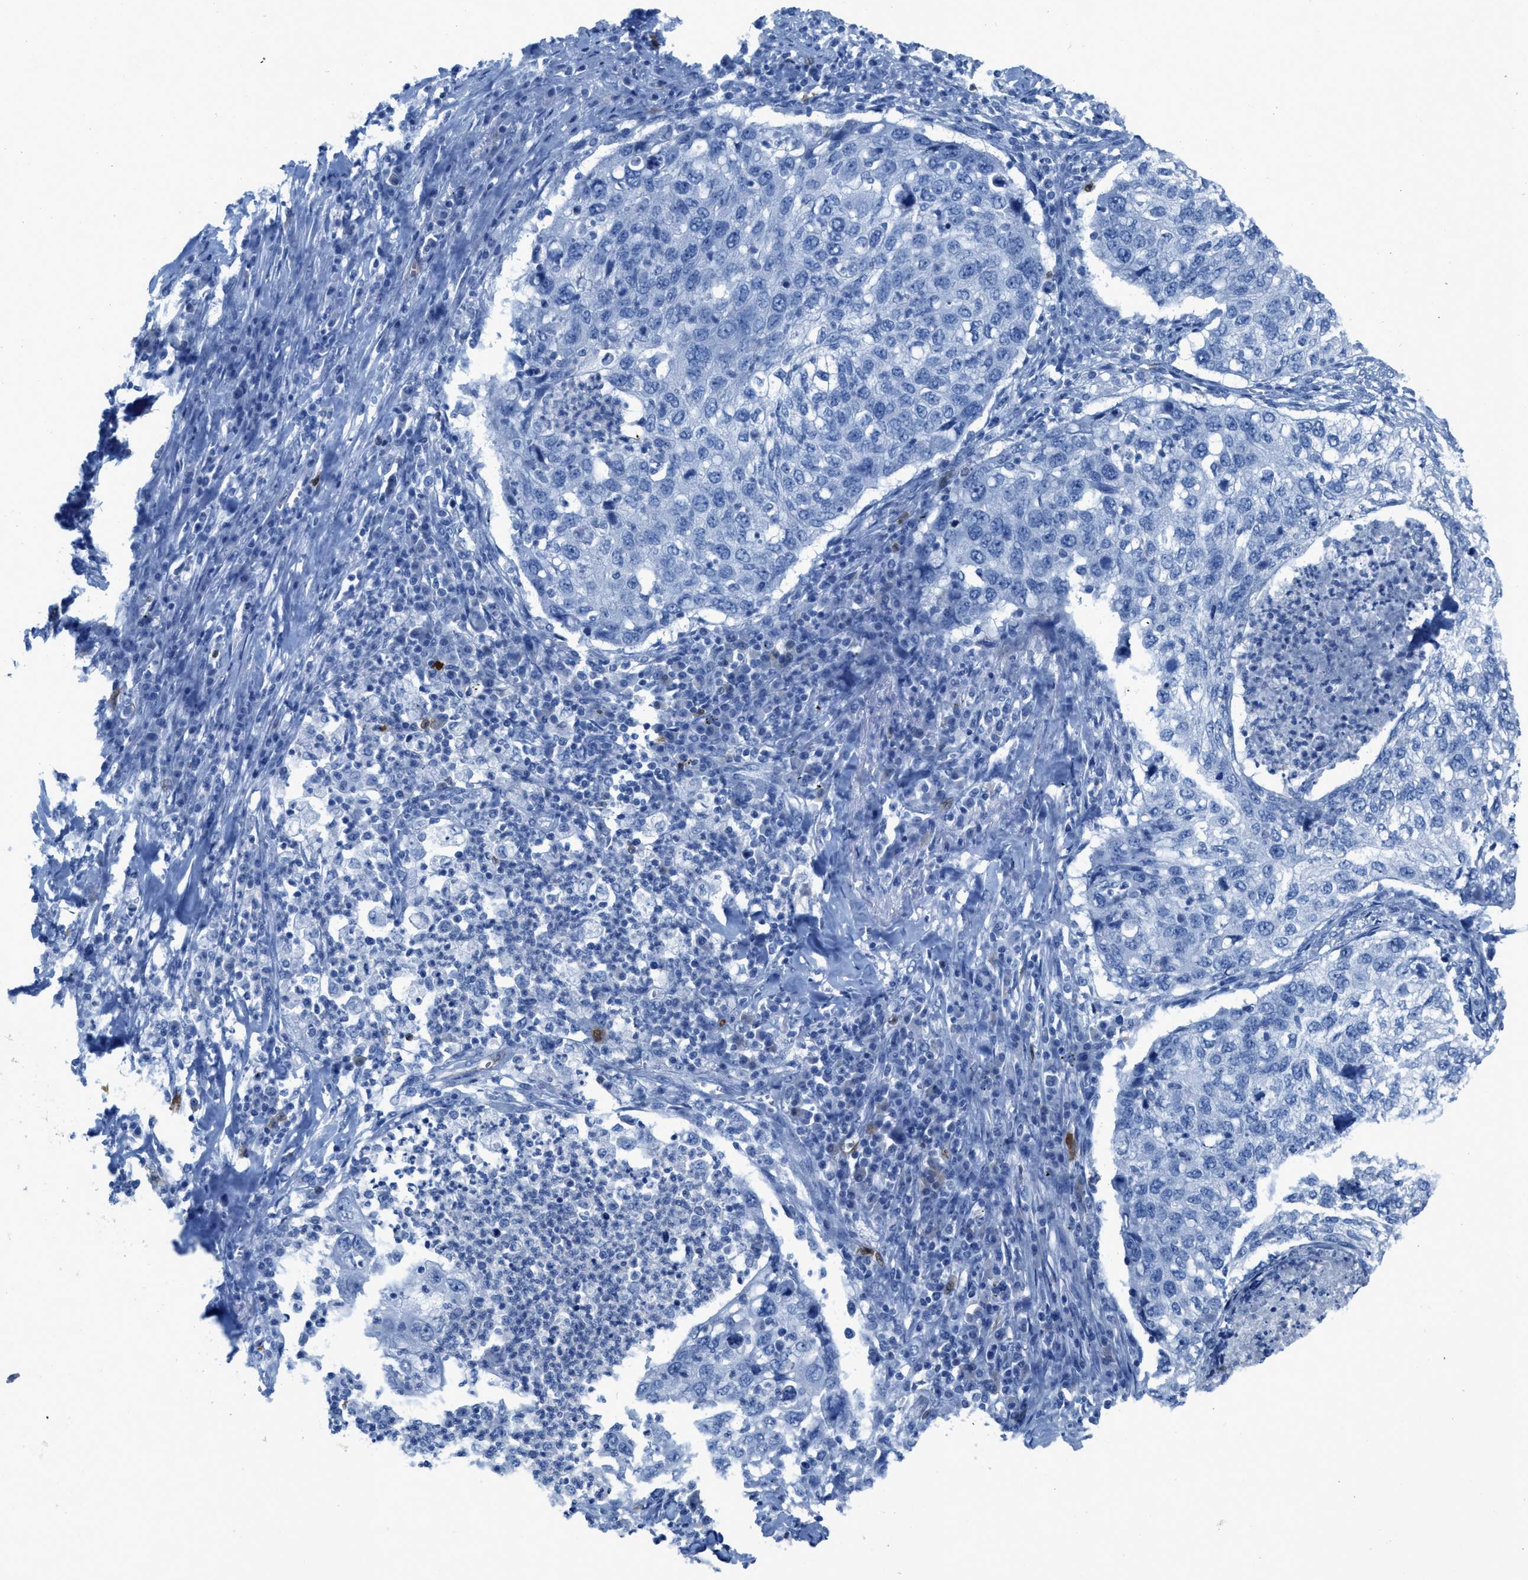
{"staining": {"intensity": "negative", "quantity": "none", "location": "none"}, "tissue": "lung cancer", "cell_type": "Tumor cells", "image_type": "cancer", "snomed": [{"axis": "morphology", "description": "Squamous cell carcinoma, NOS"}, {"axis": "topography", "description": "Lung"}], "caption": "Immunohistochemistry of squamous cell carcinoma (lung) displays no expression in tumor cells.", "gene": "CDKN2A", "patient": {"sex": "female", "age": 63}}